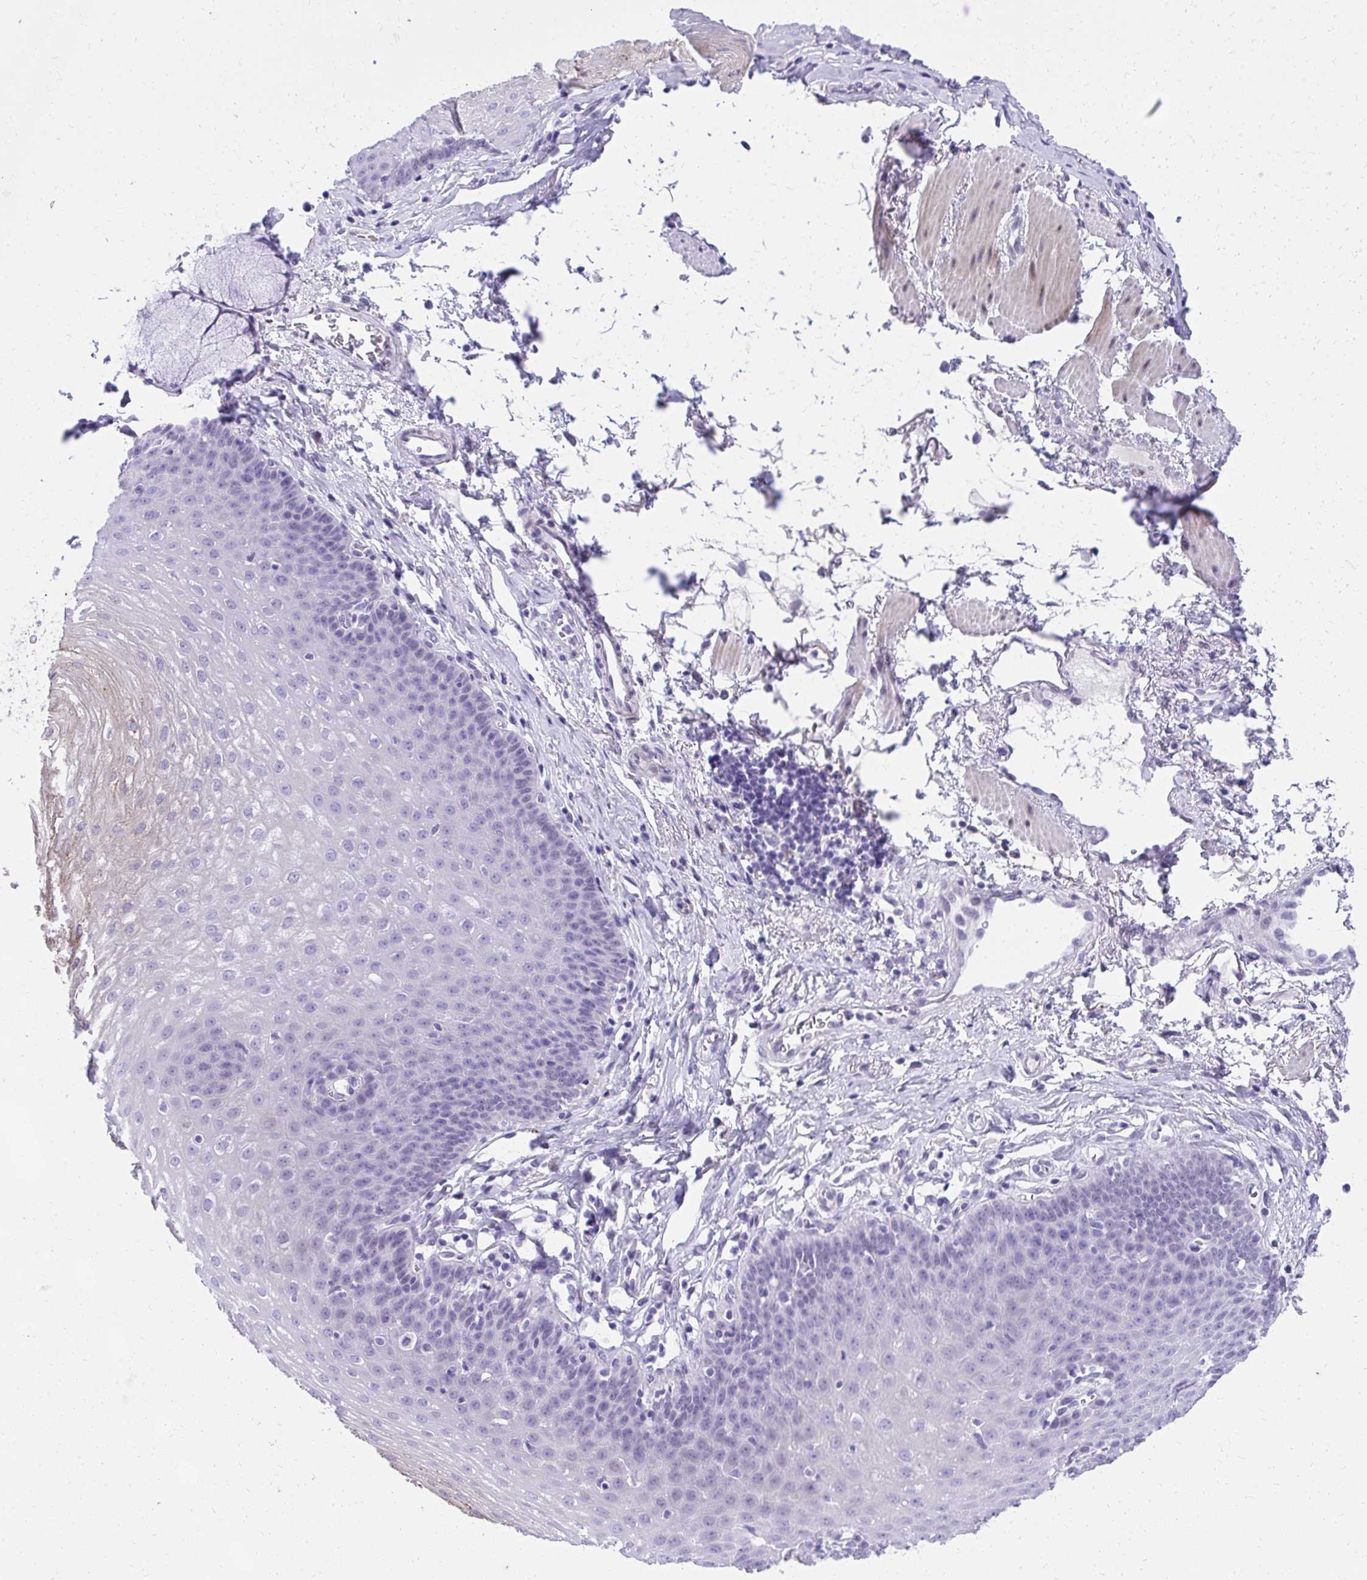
{"staining": {"intensity": "weak", "quantity": "<25%", "location": "cytoplasmic/membranous"}, "tissue": "esophagus", "cell_type": "Squamous epithelial cells", "image_type": "normal", "snomed": [{"axis": "morphology", "description": "Normal tissue, NOS"}, {"axis": "topography", "description": "Esophagus"}], "caption": "Squamous epithelial cells are negative for brown protein staining in benign esophagus. (DAB (3,3'-diaminobenzidine) immunohistochemistry with hematoxylin counter stain).", "gene": "KLK1", "patient": {"sex": "female", "age": 81}}